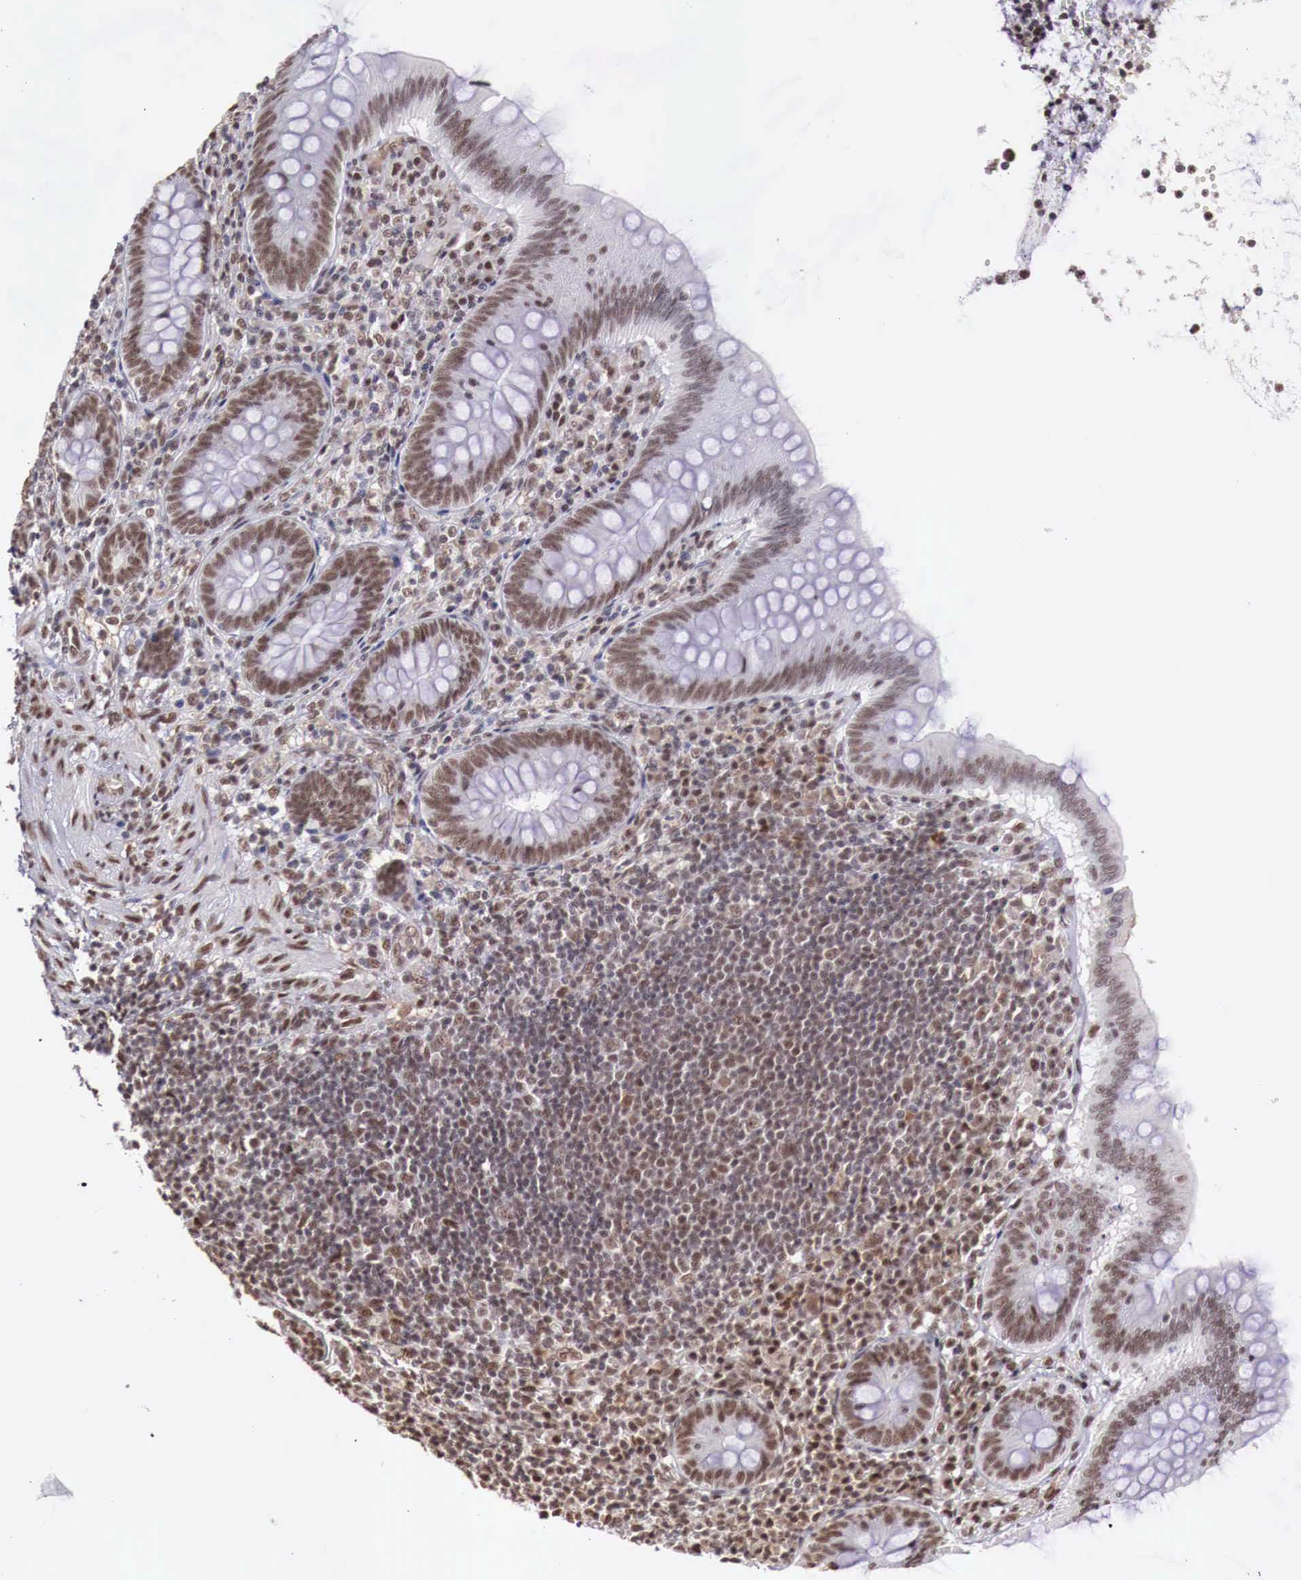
{"staining": {"intensity": "moderate", "quantity": ">75%", "location": "cytoplasmic/membranous,nuclear"}, "tissue": "appendix", "cell_type": "Glandular cells", "image_type": "normal", "snomed": [{"axis": "morphology", "description": "Normal tissue, NOS"}, {"axis": "topography", "description": "Appendix"}], "caption": "This micrograph reveals immunohistochemistry (IHC) staining of unremarkable appendix, with medium moderate cytoplasmic/membranous,nuclear positivity in approximately >75% of glandular cells.", "gene": "FOXP2", "patient": {"sex": "female", "age": 34}}